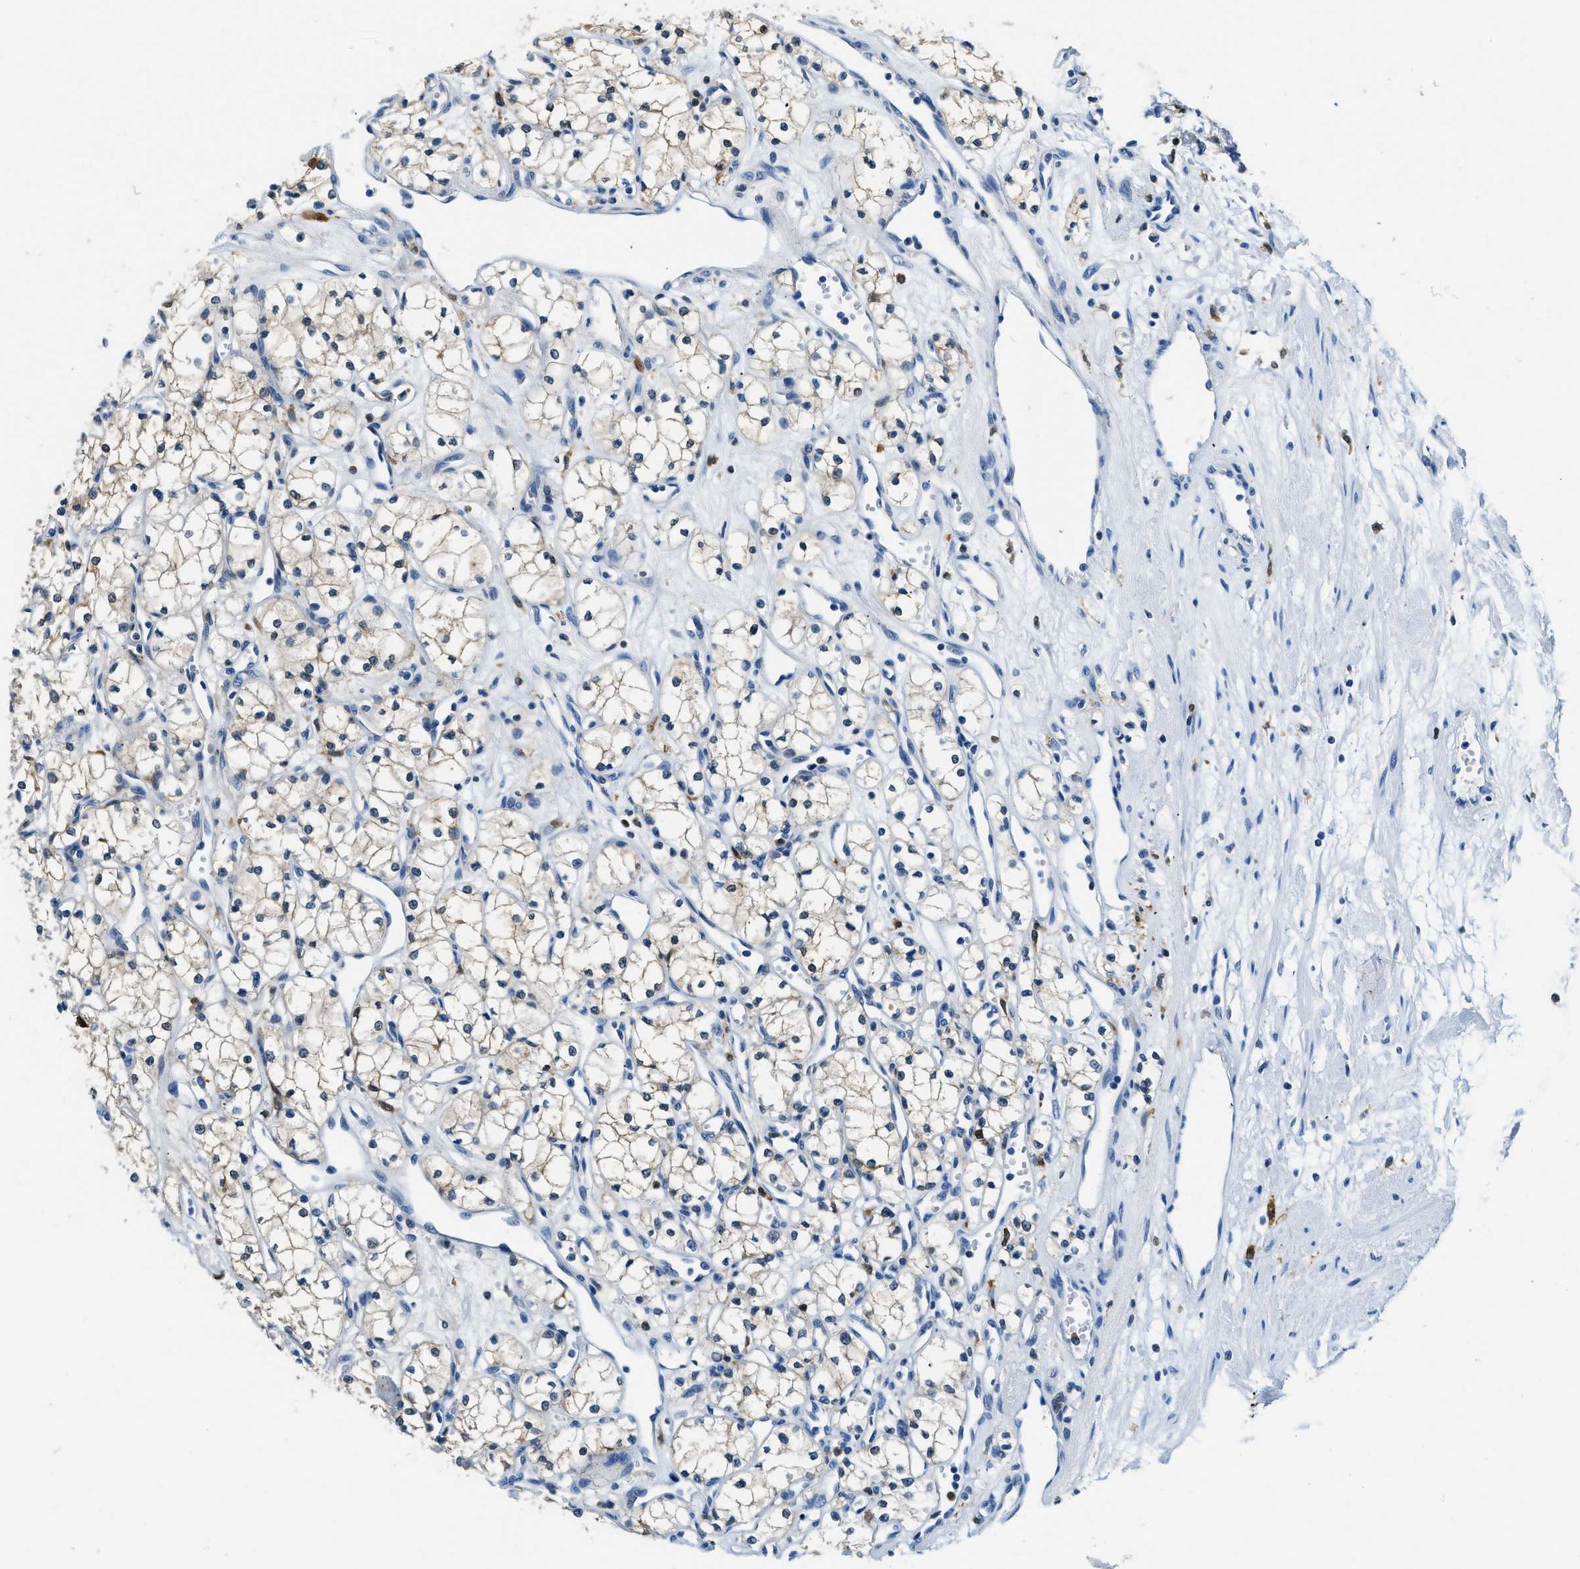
{"staining": {"intensity": "weak", "quantity": "25%-75%", "location": "cytoplasmic/membranous"}, "tissue": "renal cancer", "cell_type": "Tumor cells", "image_type": "cancer", "snomed": [{"axis": "morphology", "description": "Adenocarcinoma, NOS"}, {"axis": "topography", "description": "Kidney"}], "caption": "A brown stain shows weak cytoplasmic/membranous positivity of a protein in human renal cancer tumor cells.", "gene": "CAPG", "patient": {"sex": "male", "age": 59}}